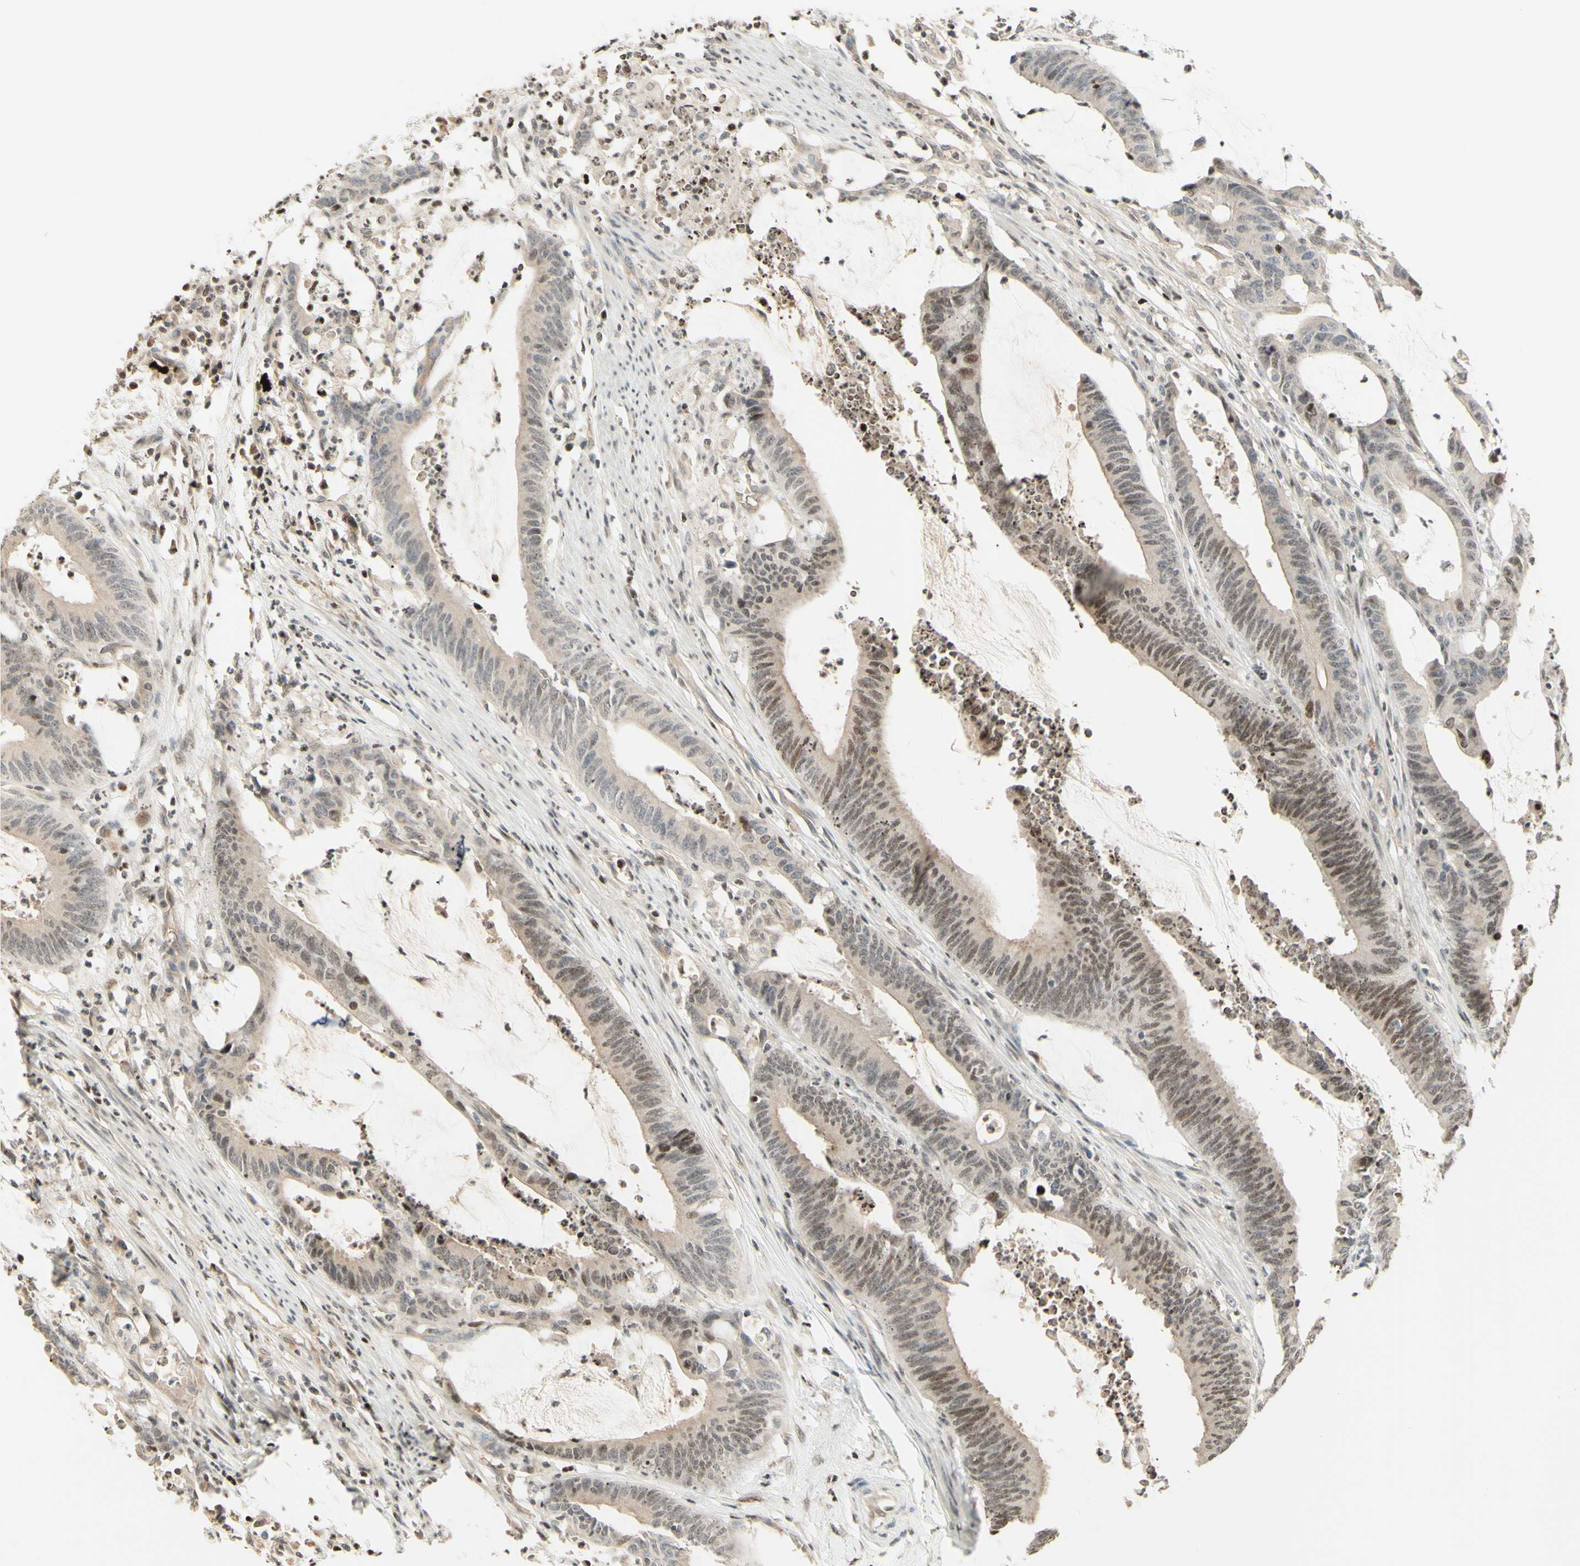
{"staining": {"intensity": "moderate", "quantity": "25%-75%", "location": "nuclear"}, "tissue": "colorectal cancer", "cell_type": "Tumor cells", "image_type": "cancer", "snomed": [{"axis": "morphology", "description": "Adenocarcinoma, NOS"}, {"axis": "topography", "description": "Rectum"}], "caption": "Colorectal cancer stained with DAB immunohistochemistry (IHC) exhibits medium levels of moderate nuclear positivity in approximately 25%-75% of tumor cells.", "gene": "CDKL5", "patient": {"sex": "female", "age": 66}}